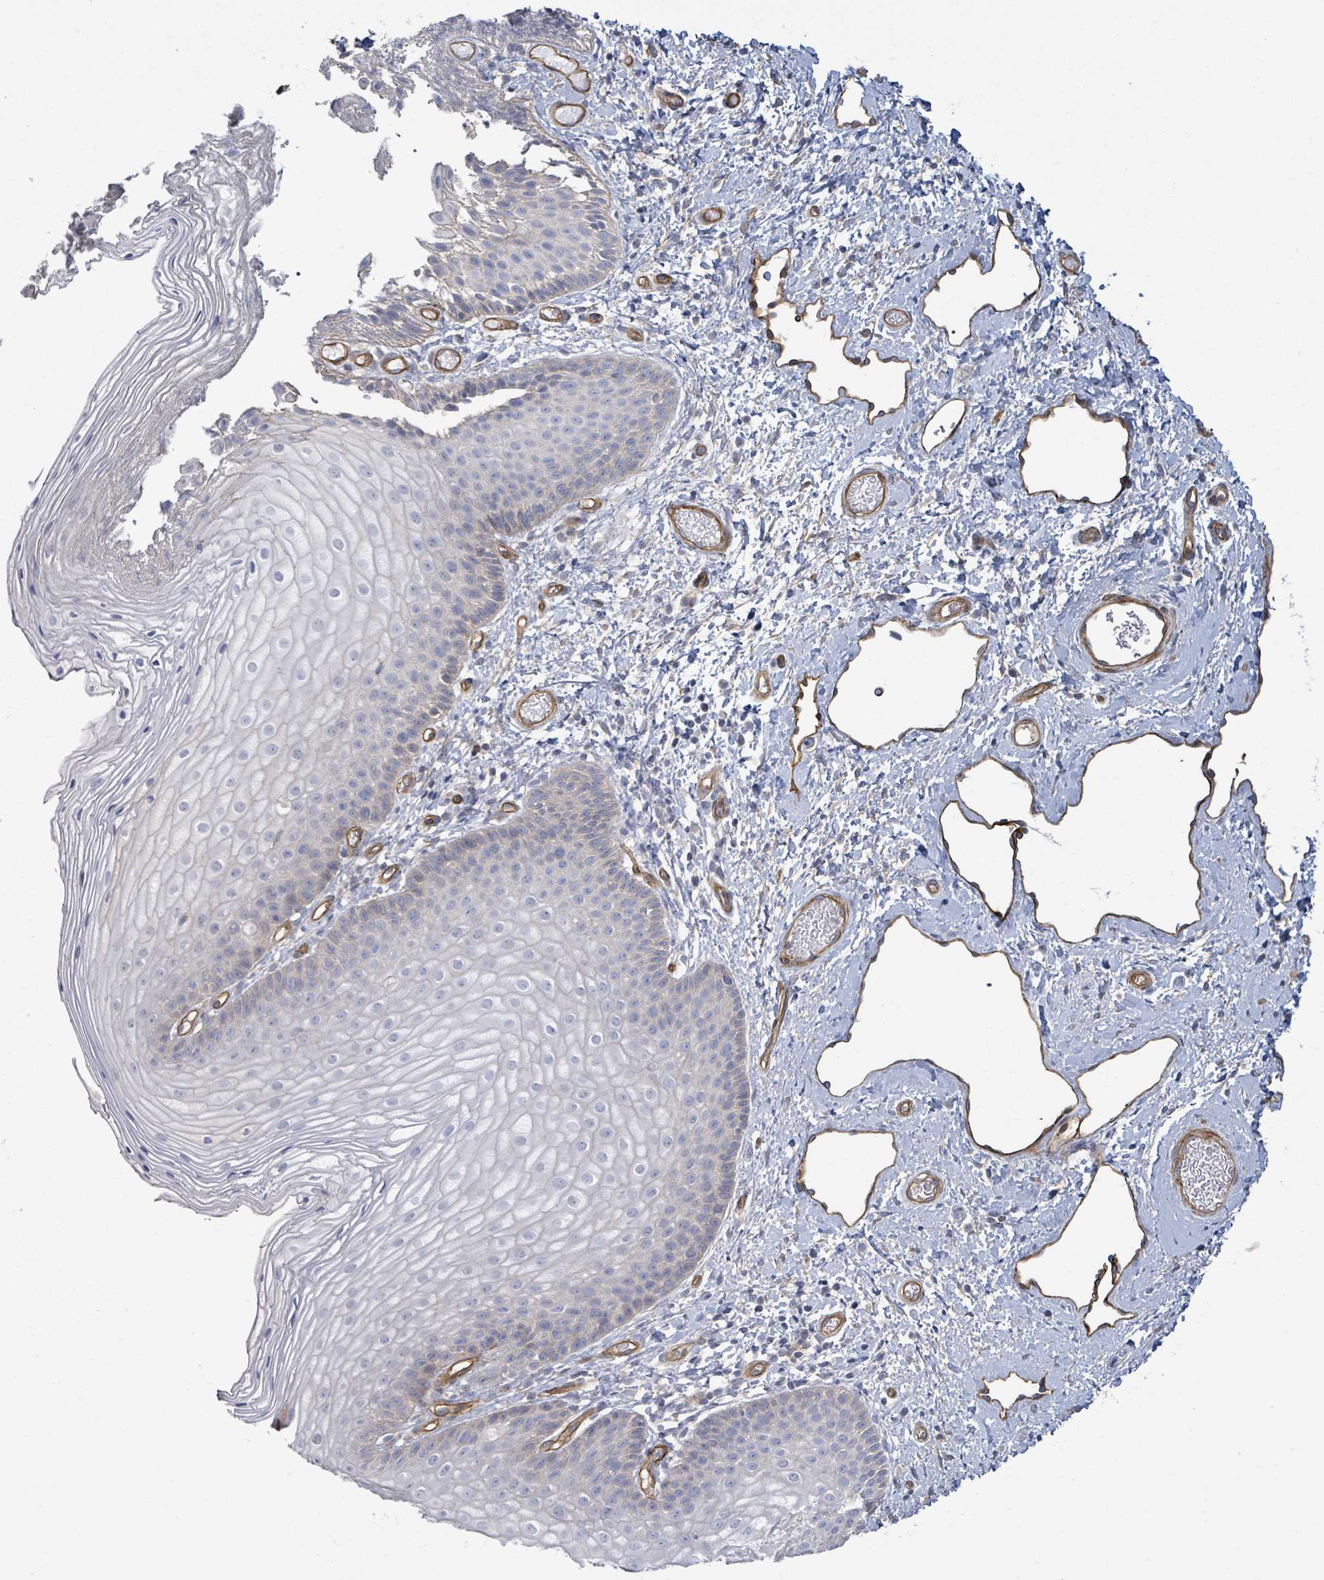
{"staining": {"intensity": "weak", "quantity": "<25%", "location": "cytoplasmic/membranous"}, "tissue": "skin", "cell_type": "Epidermal cells", "image_type": "normal", "snomed": [{"axis": "morphology", "description": "Normal tissue, NOS"}, {"axis": "topography", "description": "Anal"}], "caption": "The IHC image has no significant staining in epidermal cells of skin. (Stains: DAB immunohistochemistry (IHC) with hematoxylin counter stain, Microscopy: brightfield microscopy at high magnification).", "gene": "KANK3", "patient": {"sex": "female", "age": 40}}